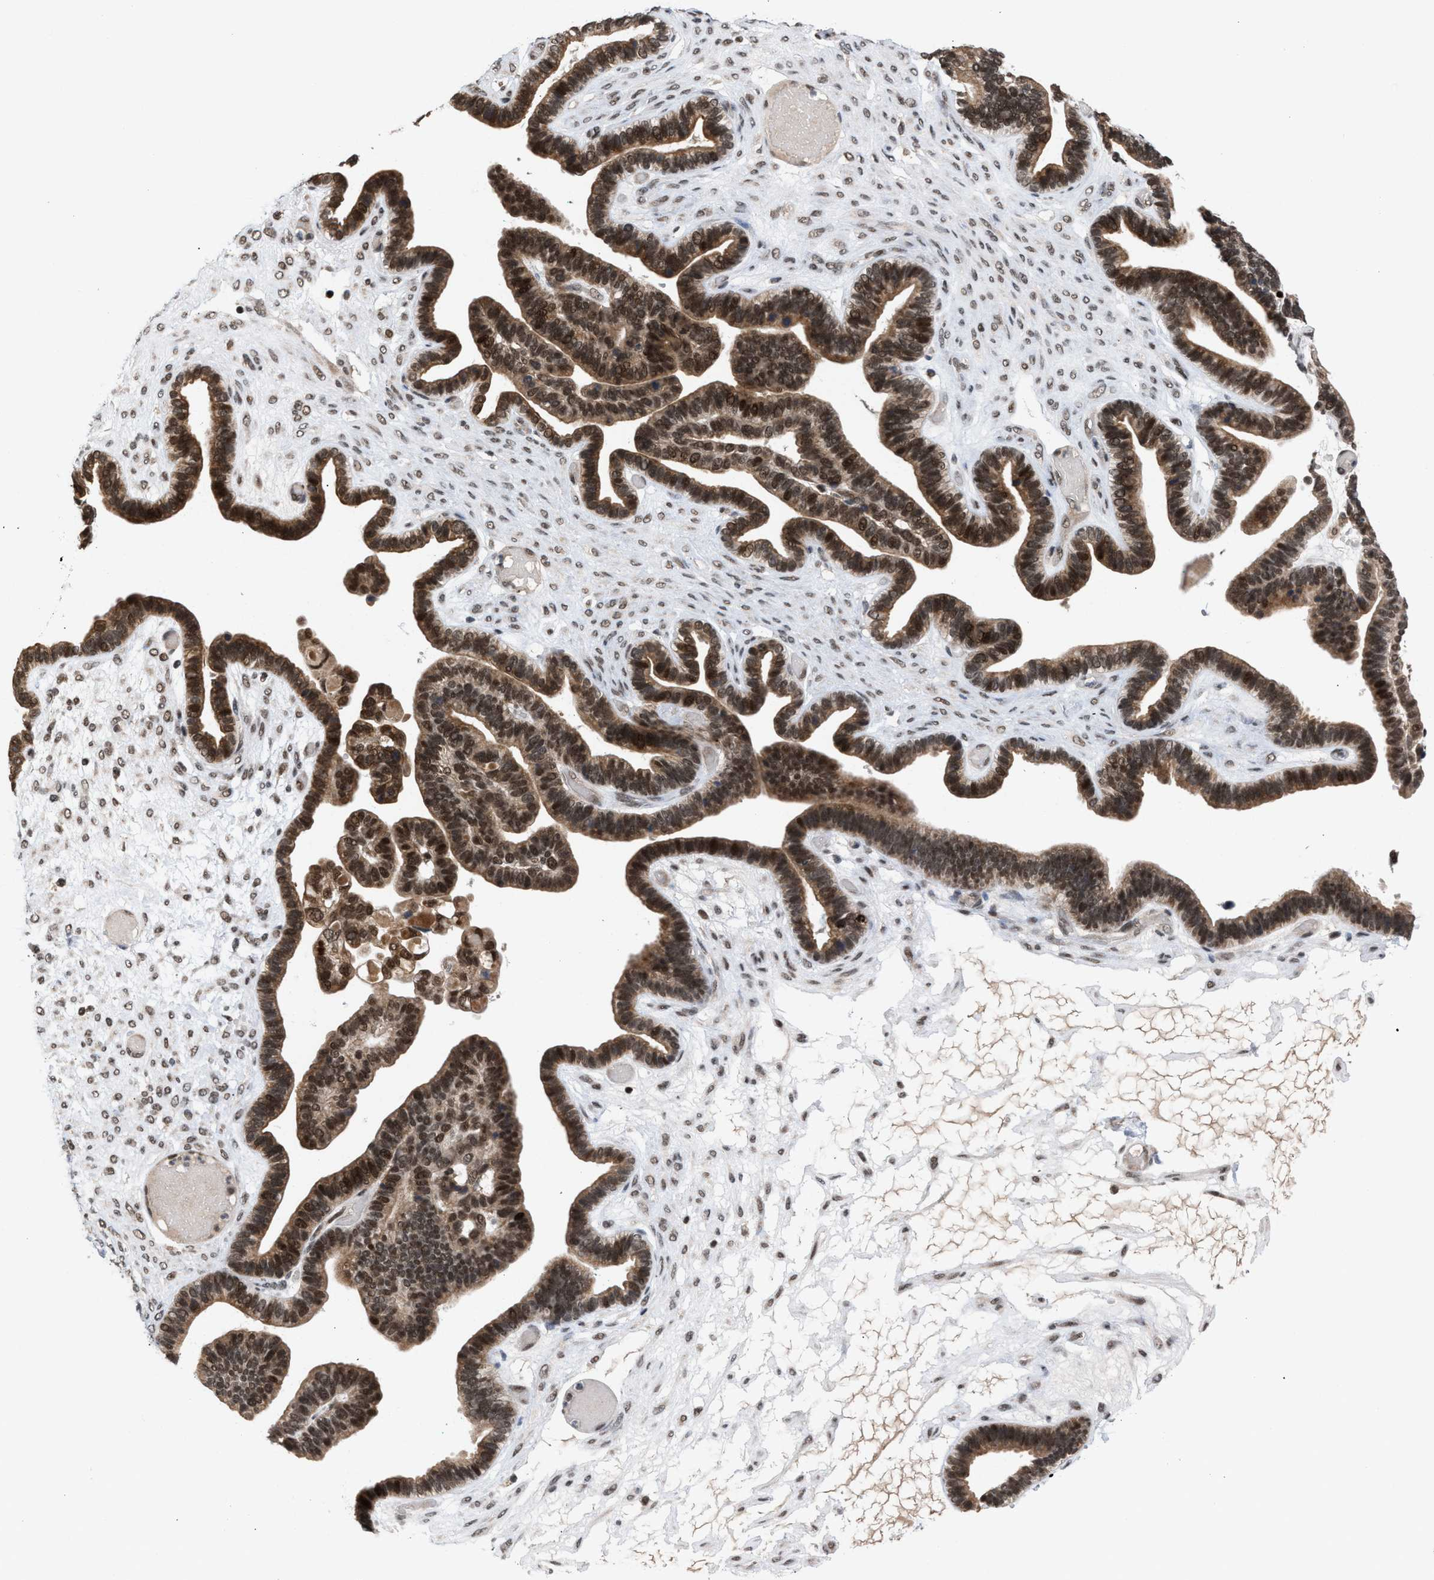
{"staining": {"intensity": "strong", "quantity": ">75%", "location": "cytoplasmic/membranous,nuclear"}, "tissue": "ovarian cancer", "cell_type": "Tumor cells", "image_type": "cancer", "snomed": [{"axis": "morphology", "description": "Cystadenocarcinoma, serous, NOS"}, {"axis": "topography", "description": "Ovary"}], "caption": "This histopathology image exhibits IHC staining of human ovarian cancer, with high strong cytoplasmic/membranous and nuclear expression in approximately >75% of tumor cells.", "gene": "C9orf78", "patient": {"sex": "female", "age": 56}}